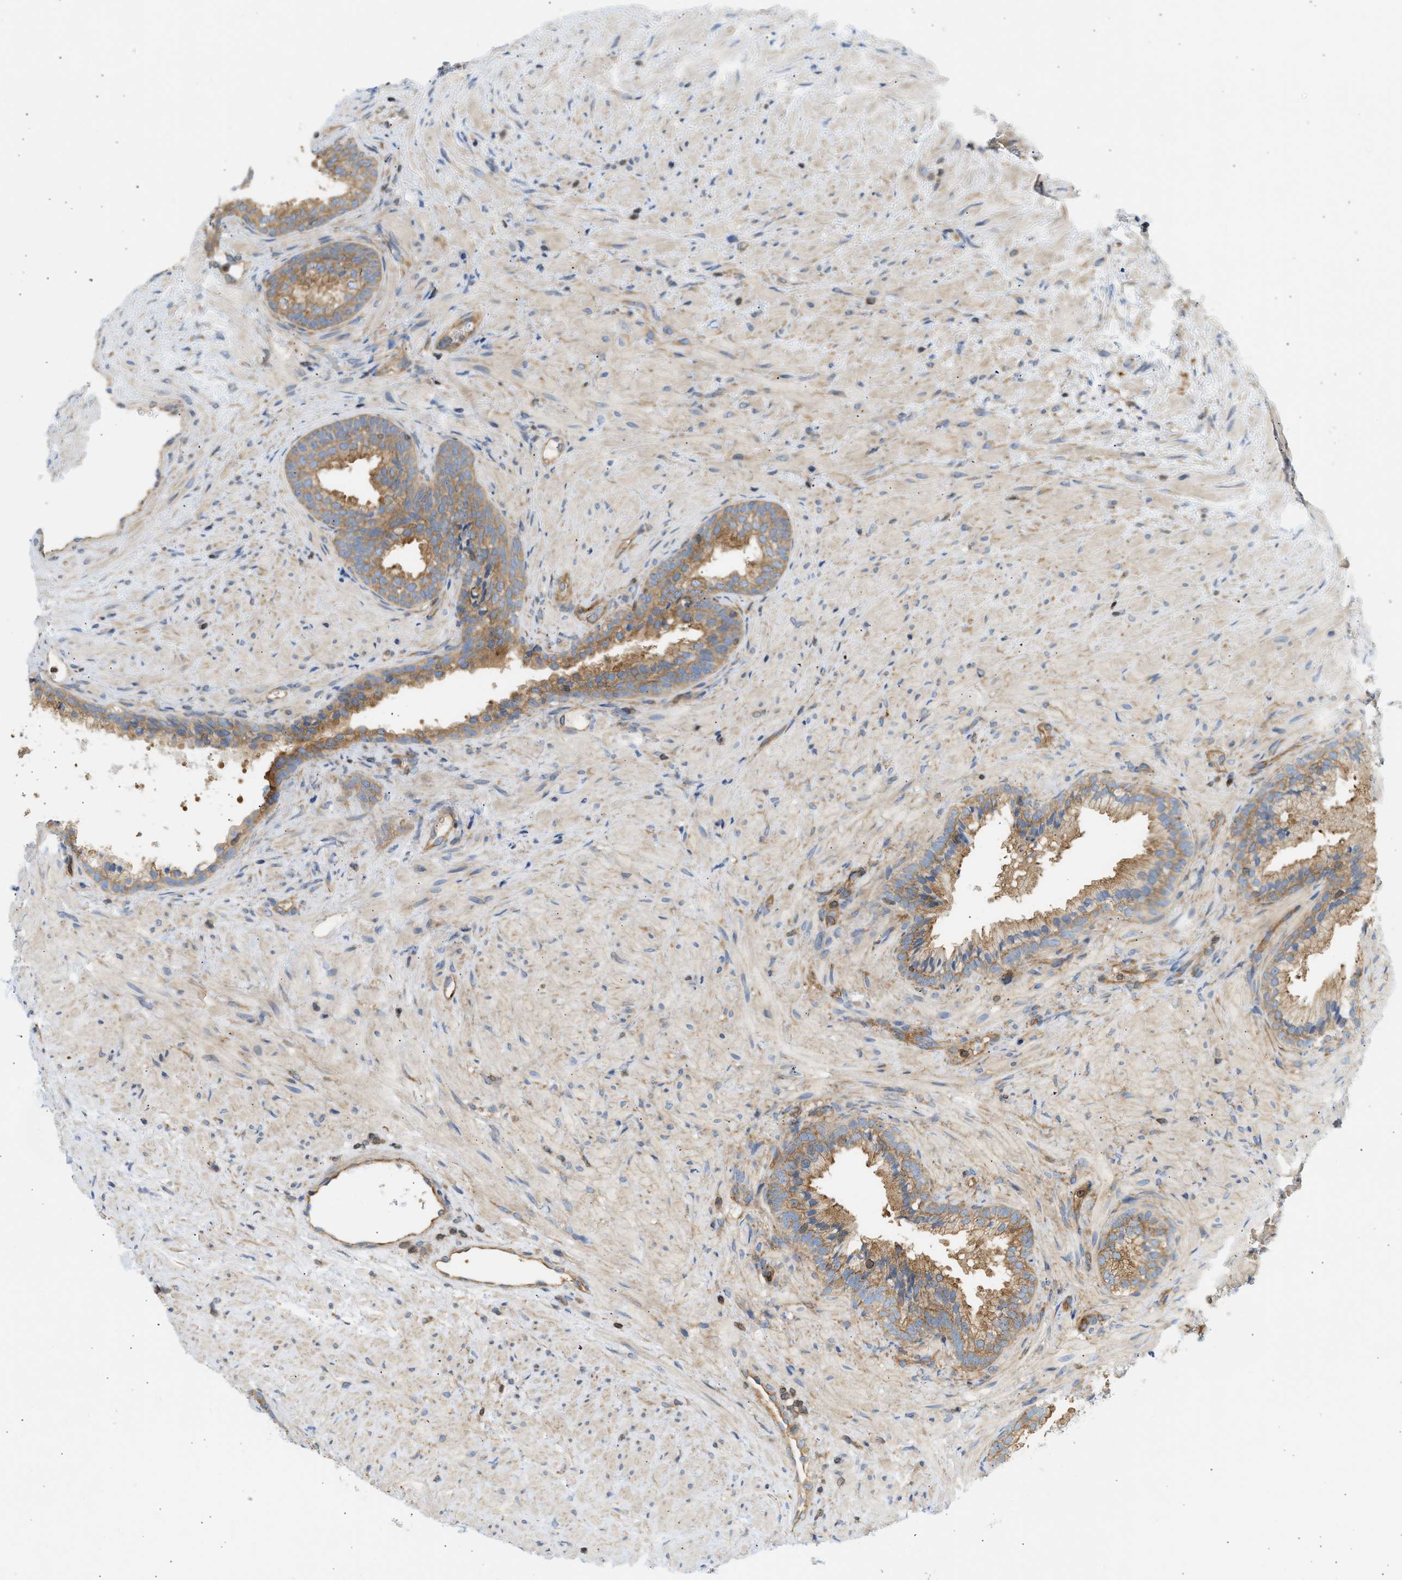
{"staining": {"intensity": "moderate", "quantity": ">75%", "location": "cytoplasmic/membranous"}, "tissue": "prostate", "cell_type": "Glandular cells", "image_type": "normal", "snomed": [{"axis": "morphology", "description": "Normal tissue, NOS"}, {"axis": "topography", "description": "Prostate"}], "caption": "Prostate stained with IHC reveals moderate cytoplasmic/membranous positivity in about >75% of glandular cells.", "gene": "STRN", "patient": {"sex": "male", "age": 76}}